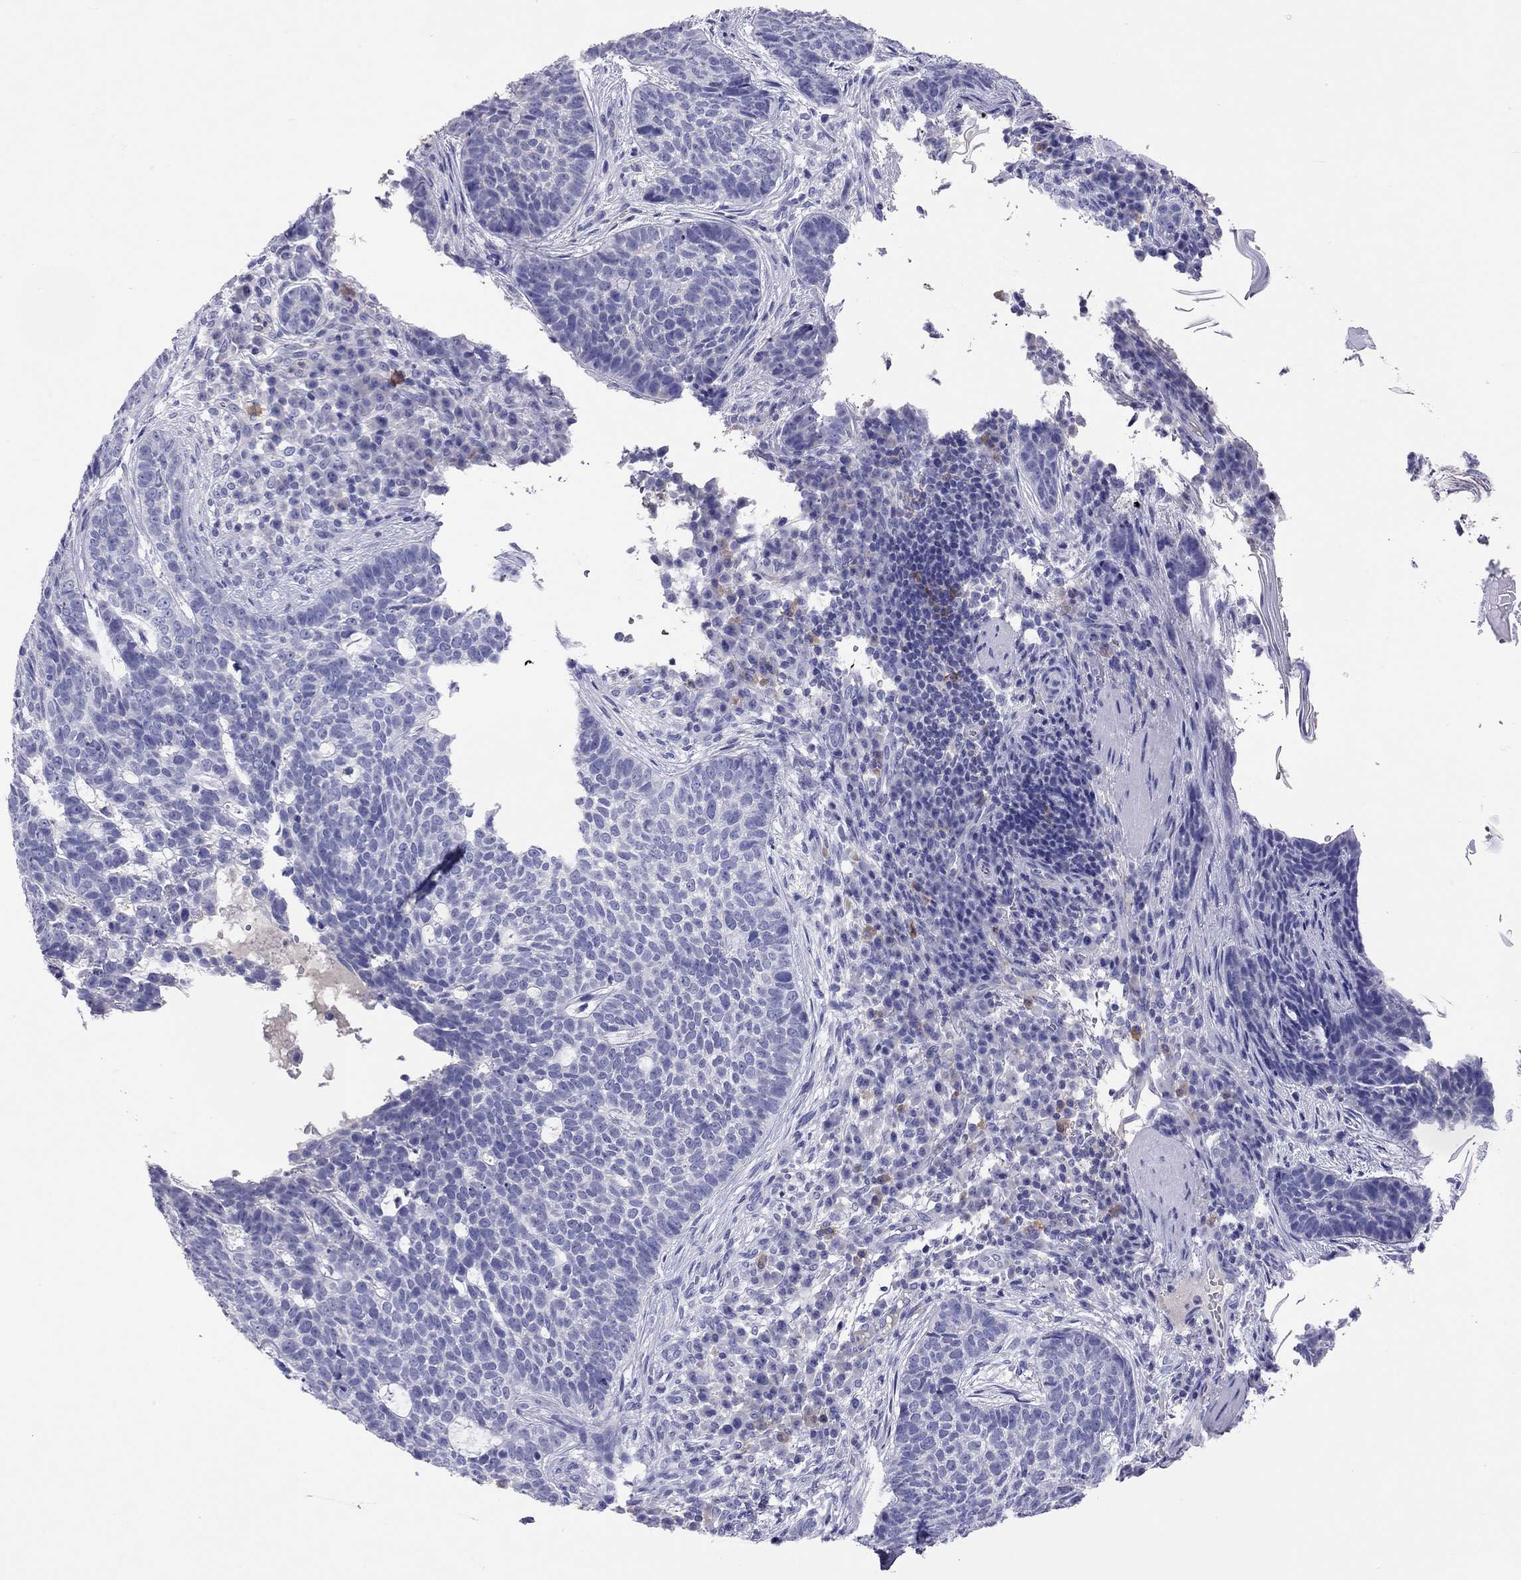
{"staining": {"intensity": "negative", "quantity": "none", "location": "none"}, "tissue": "skin cancer", "cell_type": "Tumor cells", "image_type": "cancer", "snomed": [{"axis": "morphology", "description": "Basal cell carcinoma"}, {"axis": "topography", "description": "Skin"}], "caption": "The IHC image has no significant expression in tumor cells of skin cancer (basal cell carcinoma) tissue. Nuclei are stained in blue.", "gene": "CALHM1", "patient": {"sex": "female", "age": 69}}